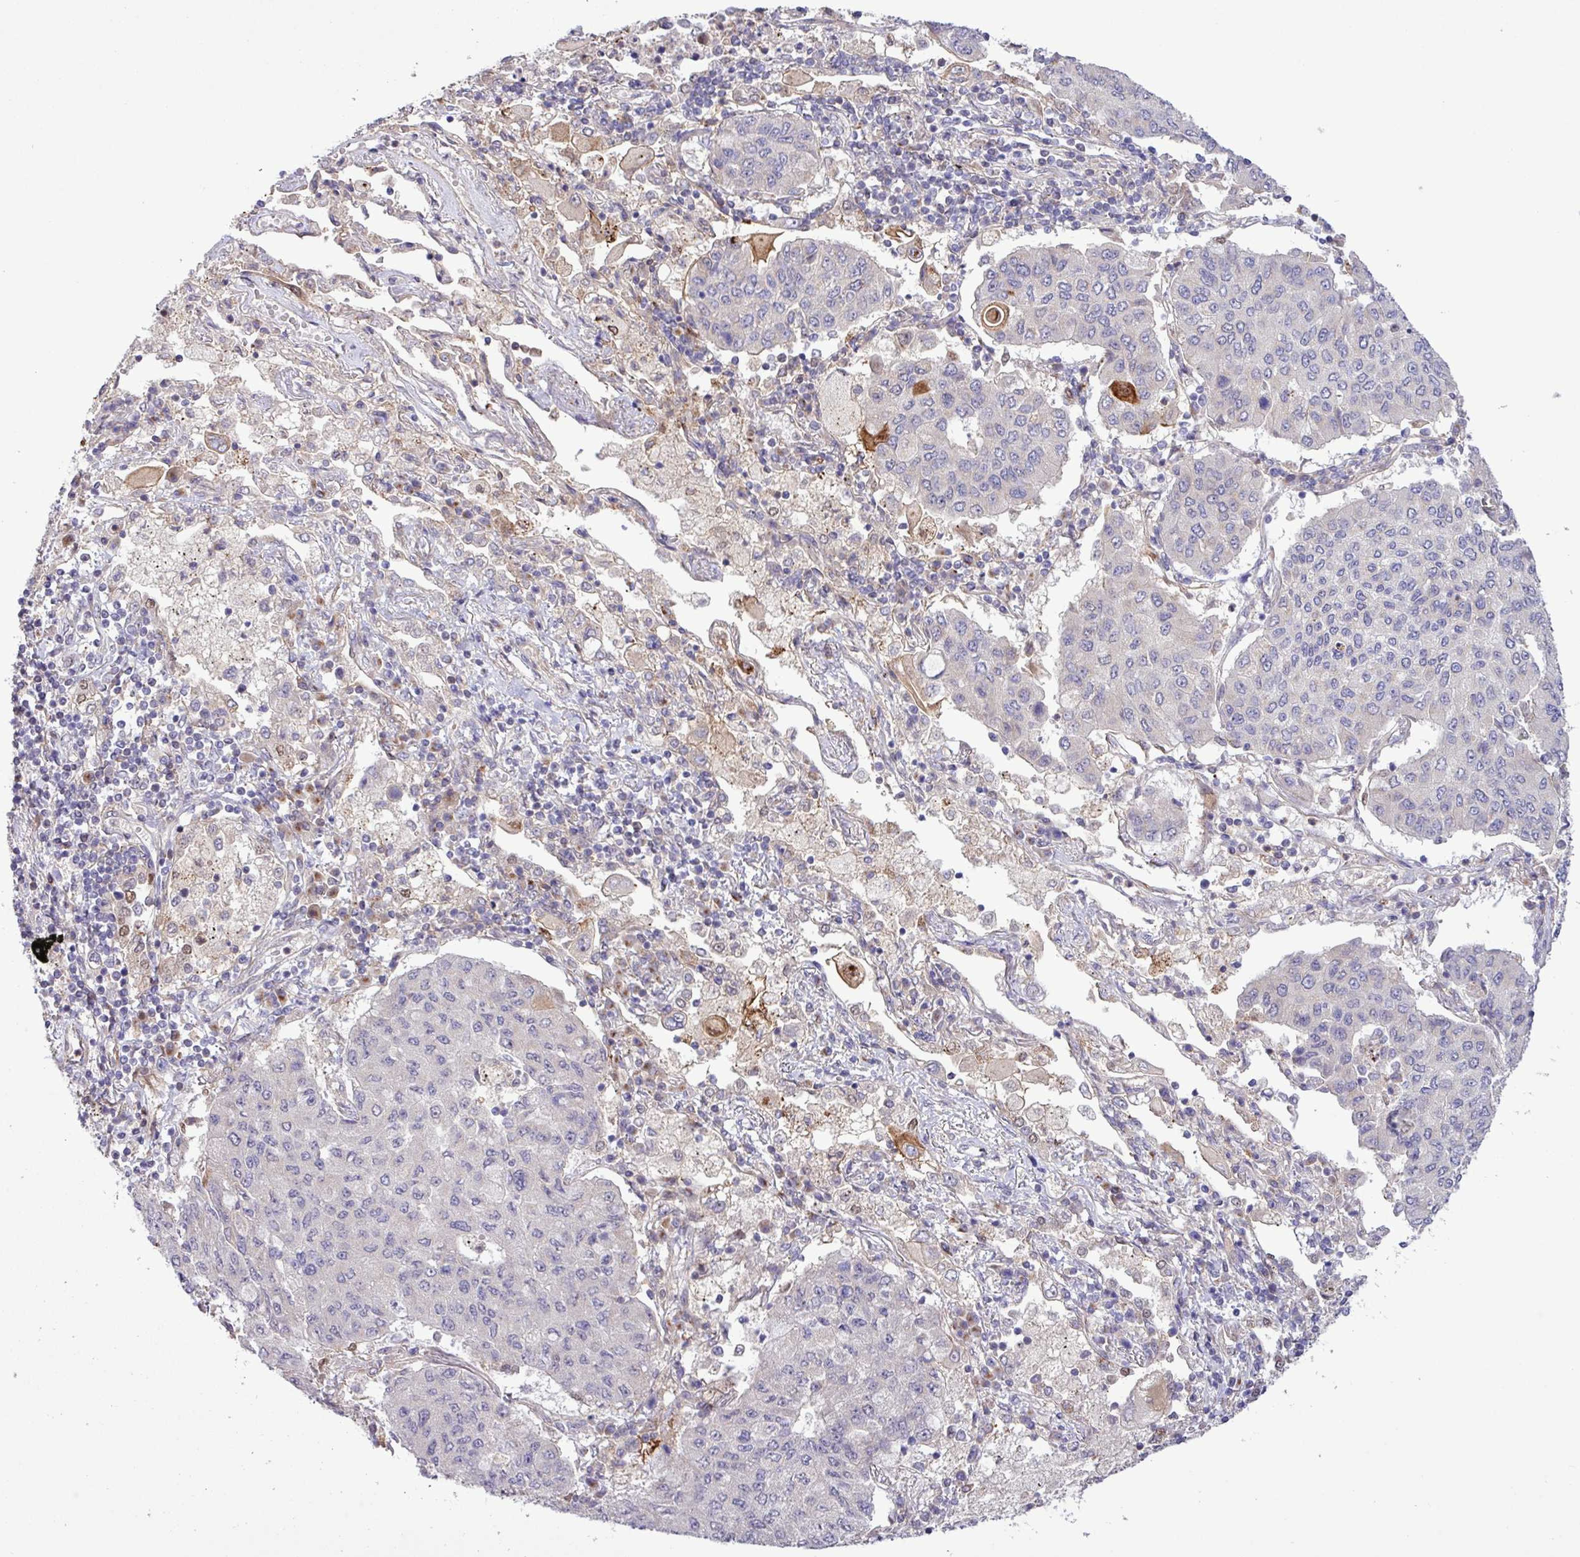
{"staining": {"intensity": "negative", "quantity": "none", "location": "none"}, "tissue": "lung cancer", "cell_type": "Tumor cells", "image_type": "cancer", "snomed": [{"axis": "morphology", "description": "Squamous cell carcinoma, NOS"}, {"axis": "topography", "description": "Lung"}], "caption": "The image exhibits no significant staining in tumor cells of lung cancer (squamous cell carcinoma). (DAB (3,3'-diaminobenzidine) IHC visualized using brightfield microscopy, high magnification).", "gene": "CNTRL", "patient": {"sex": "male", "age": 74}}